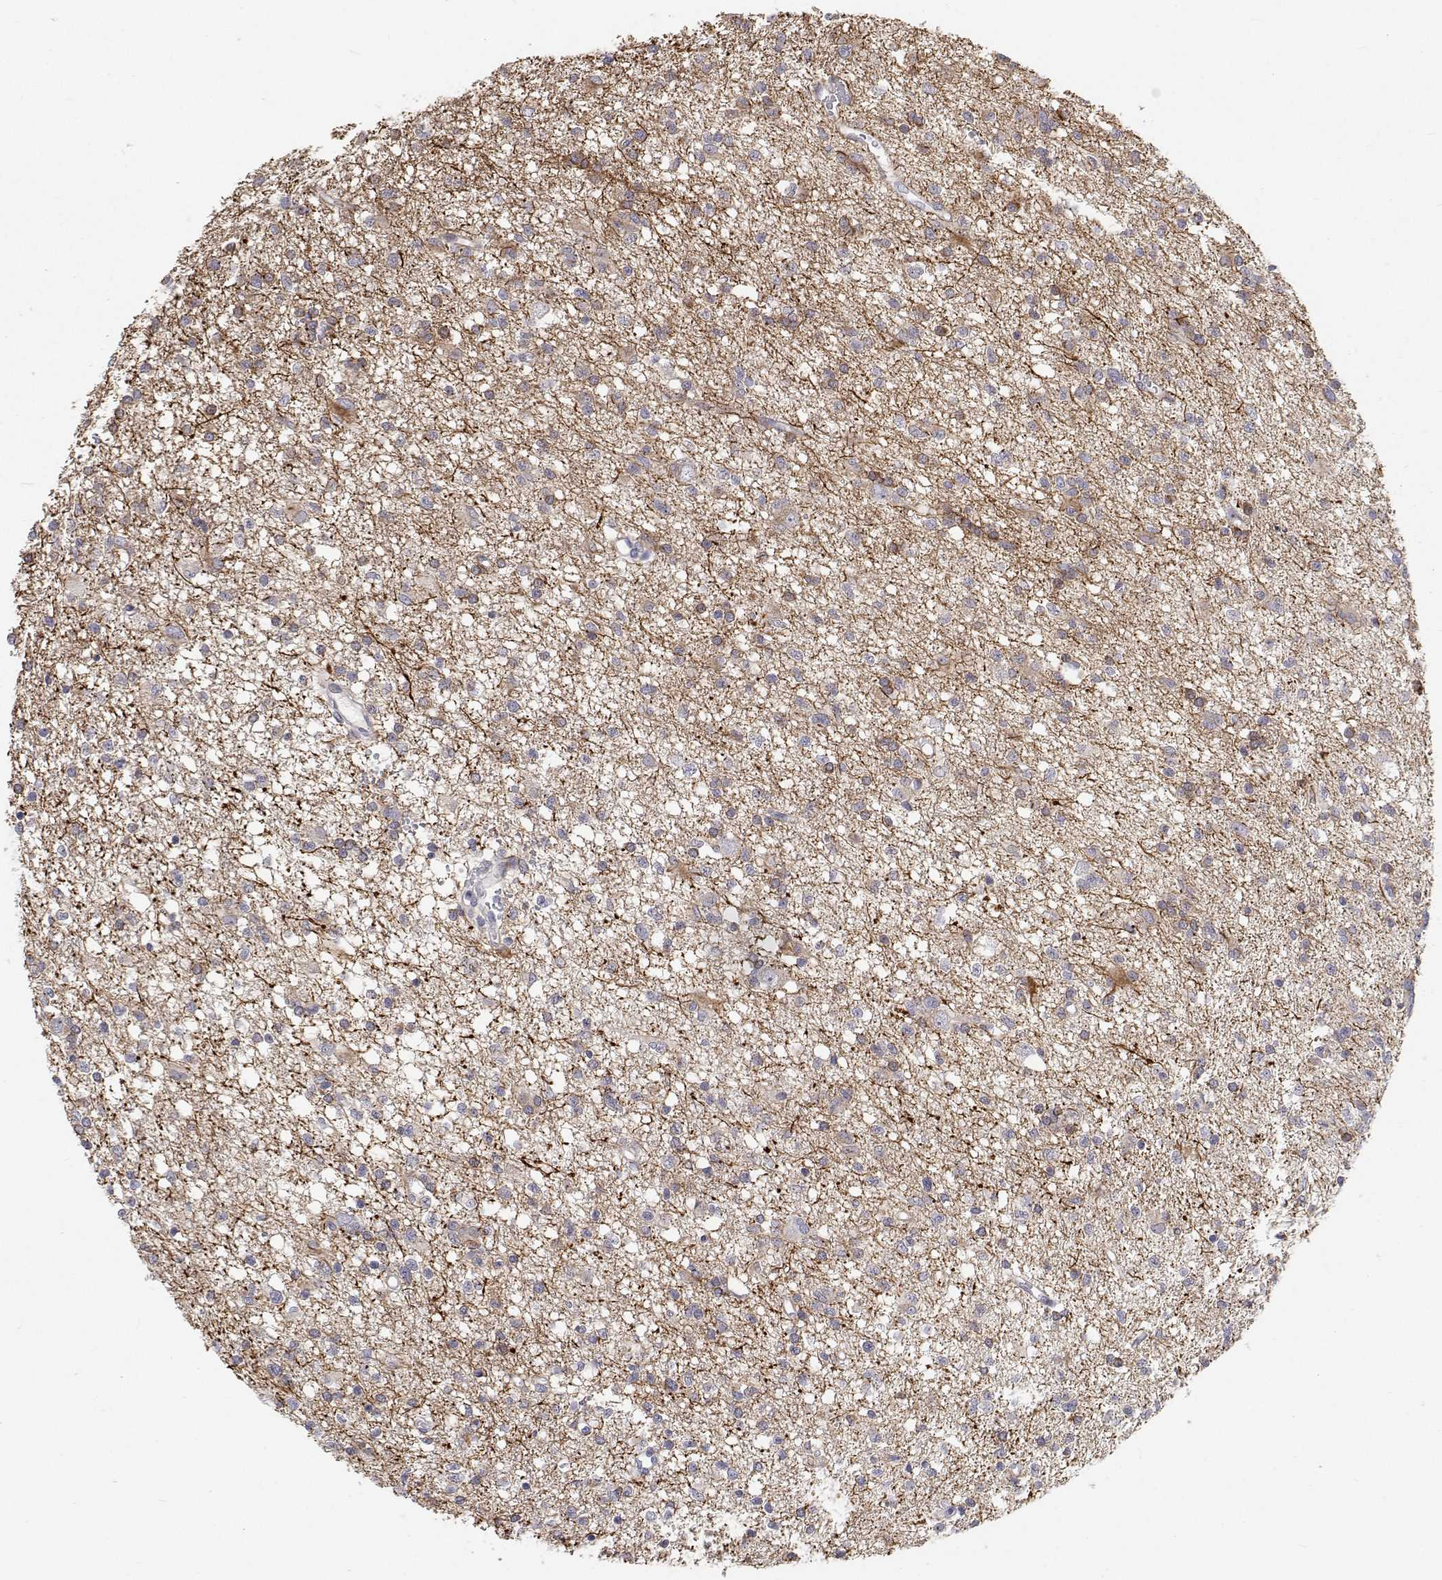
{"staining": {"intensity": "negative", "quantity": "none", "location": "none"}, "tissue": "glioma", "cell_type": "Tumor cells", "image_type": "cancer", "snomed": [{"axis": "morphology", "description": "Glioma, malignant, Low grade"}, {"axis": "topography", "description": "Brain"}], "caption": "Glioma was stained to show a protein in brown. There is no significant staining in tumor cells. The staining was performed using DAB to visualize the protein expression in brown, while the nuclei were stained in blue with hematoxylin (Magnification: 20x).", "gene": "MYPN", "patient": {"sex": "male", "age": 64}}